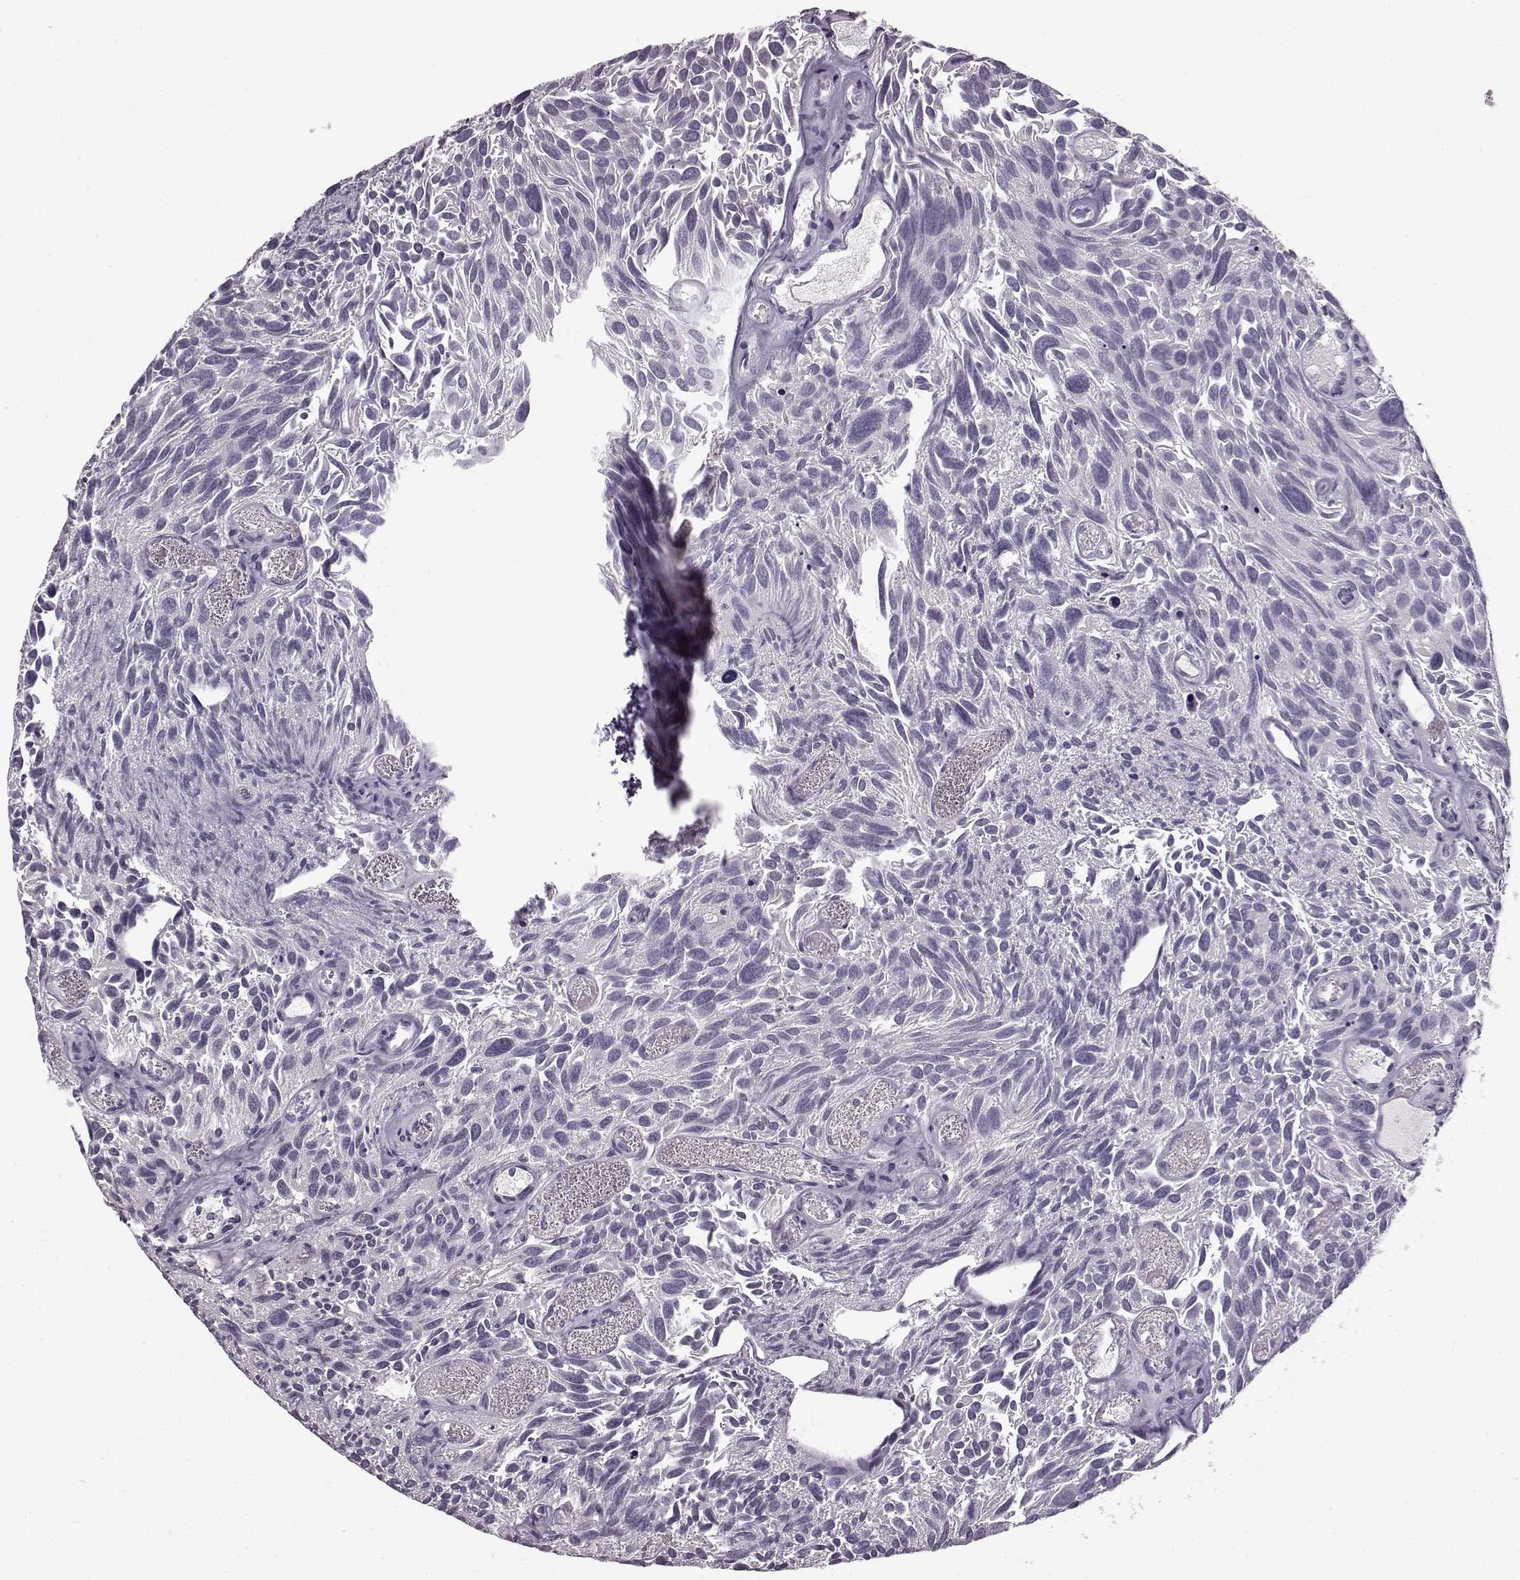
{"staining": {"intensity": "negative", "quantity": "none", "location": "none"}, "tissue": "urothelial cancer", "cell_type": "Tumor cells", "image_type": "cancer", "snomed": [{"axis": "morphology", "description": "Urothelial carcinoma, Low grade"}, {"axis": "topography", "description": "Urinary bladder"}], "caption": "Immunohistochemistry histopathology image of low-grade urothelial carcinoma stained for a protein (brown), which displays no positivity in tumor cells.", "gene": "FSHB", "patient": {"sex": "female", "age": 69}}